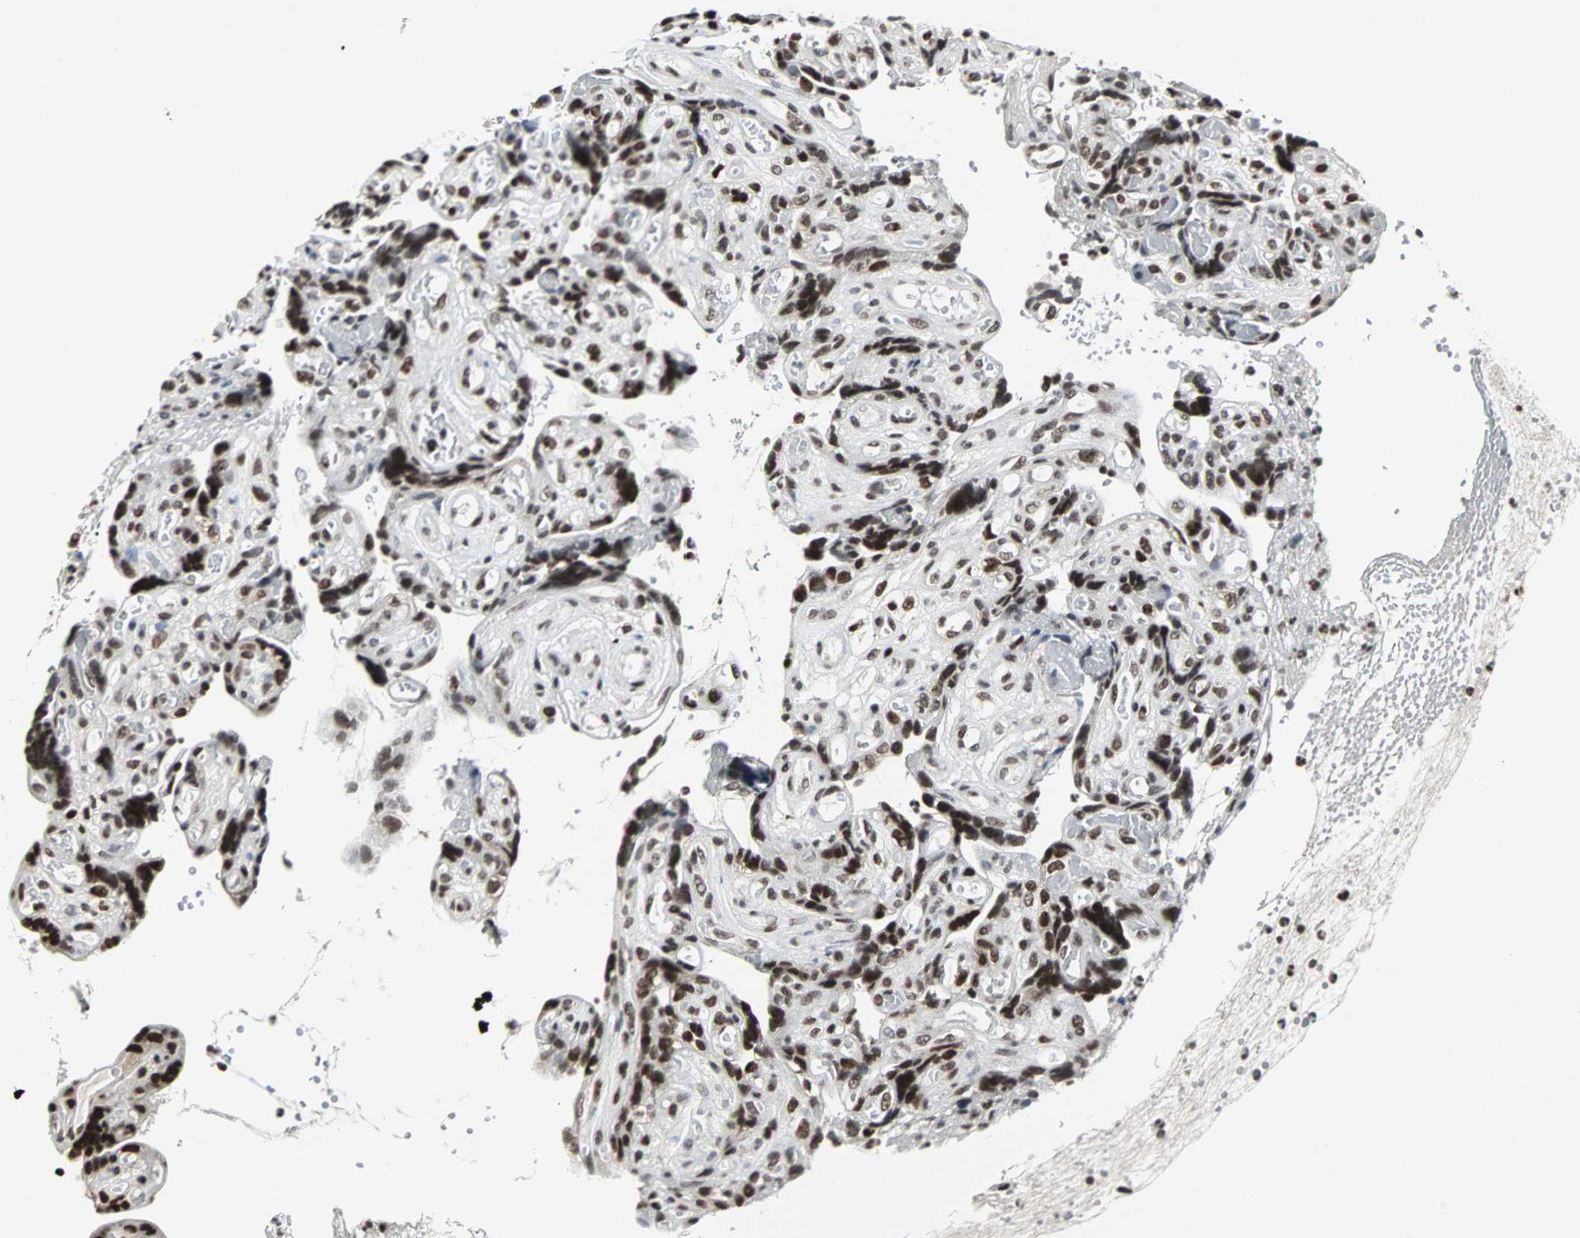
{"staining": {"intensity": "strong", "quantity": ">75%", "location": "nuclear"}, "tissue": "placenta", "cell_type": "Decidual cells", "image_type": "normal", "snomed": [{"axis": "morphology", "description": "Normal tissue, NOS"}, {"axis": "topography", "description": "Placenta"}], "caption": "Decidual cells demonstrate high levels of strong nuclear positivity in approximately >75% of cells in unremarkable human placenta.", "gene": "PNKP", "patient": {"sex": "female", "age": 30}}